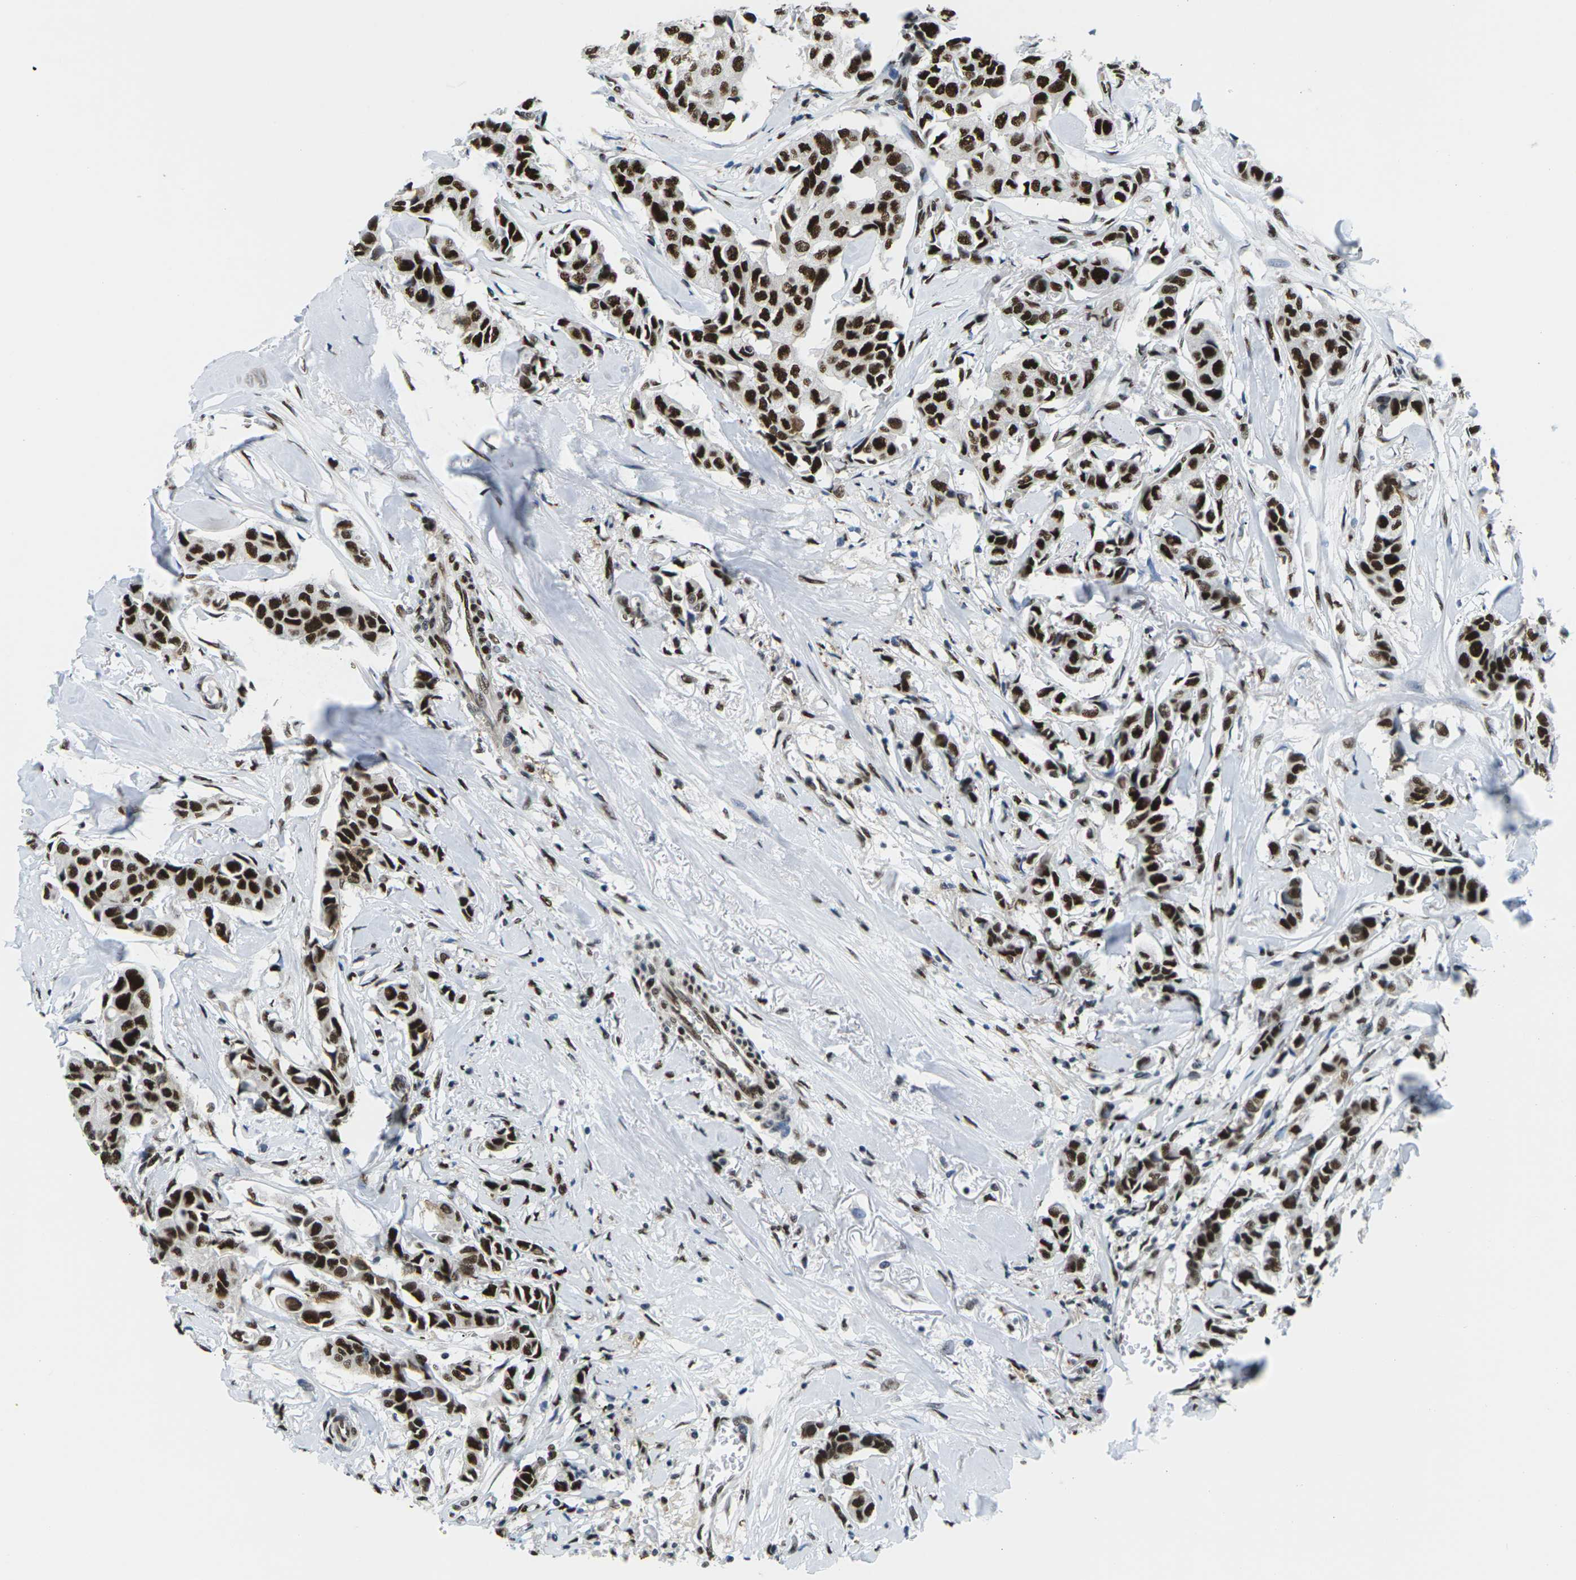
{"staining": {"intensity": "strong", "quantity": ">75%", "location": "nuclear"}, "tissue": "breast cancer", "cell_type": "Tumor cells", "image_type": "cancer", "snomed": [{"axis": "morphology", "description": "Duct carcinoma"}, {"axis": "topography", "description": "Breast"}], "caption": "Protein analysis of invasive ductal carcinoma (breast) tissue demonstrates strong nuclear positivity in about >75% of tumor cells.", "gene": "PSME3", "patient": {"sex": "female", "age": 80}}